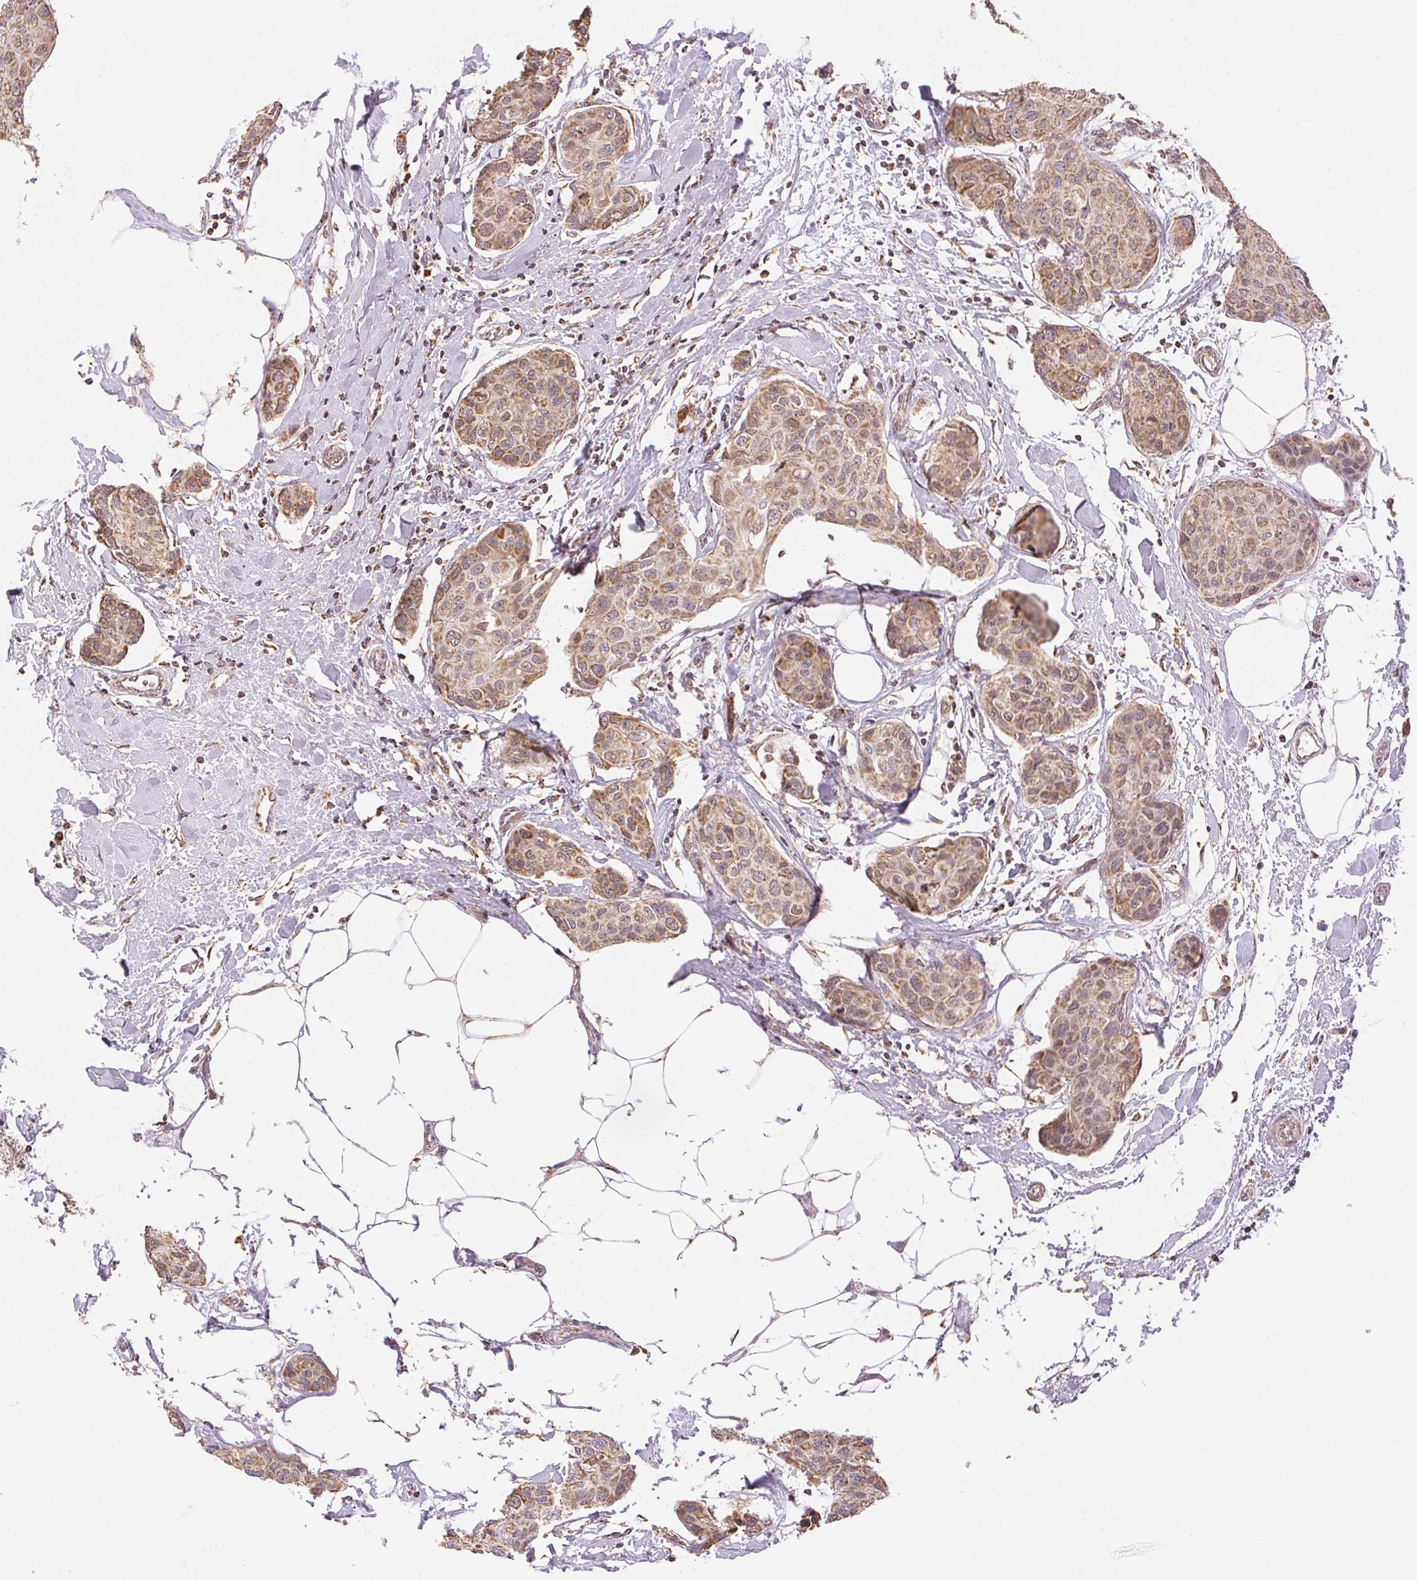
{"staining": {"intensity": "weak", "quantity": ">75%", "location": "cytoplasmic/membranous"}, "tissue": "breast cancer", "cell_type": "Tumor cells", "image_type": "cancer", "snomed": [{"axis": "morphology", "description": "Duct carcinoma"}, {"axis": "topography", "description": "Breast"}], "caption": "IHC staining of breast cancer, which demonstrates low levels of weak cytoplasmic/membranous expression in approximately >75% of tumor cells indicating weak cytoplasmic/membranous protein expression. The staining was performed using DAB (3,3'-diaminobenzidine) (brown) for protein detection and nuclei were counterstained in hematoxylin (blue).", "gene": "PIWIL4", "patient": {"sex": "female", "age": 80}}